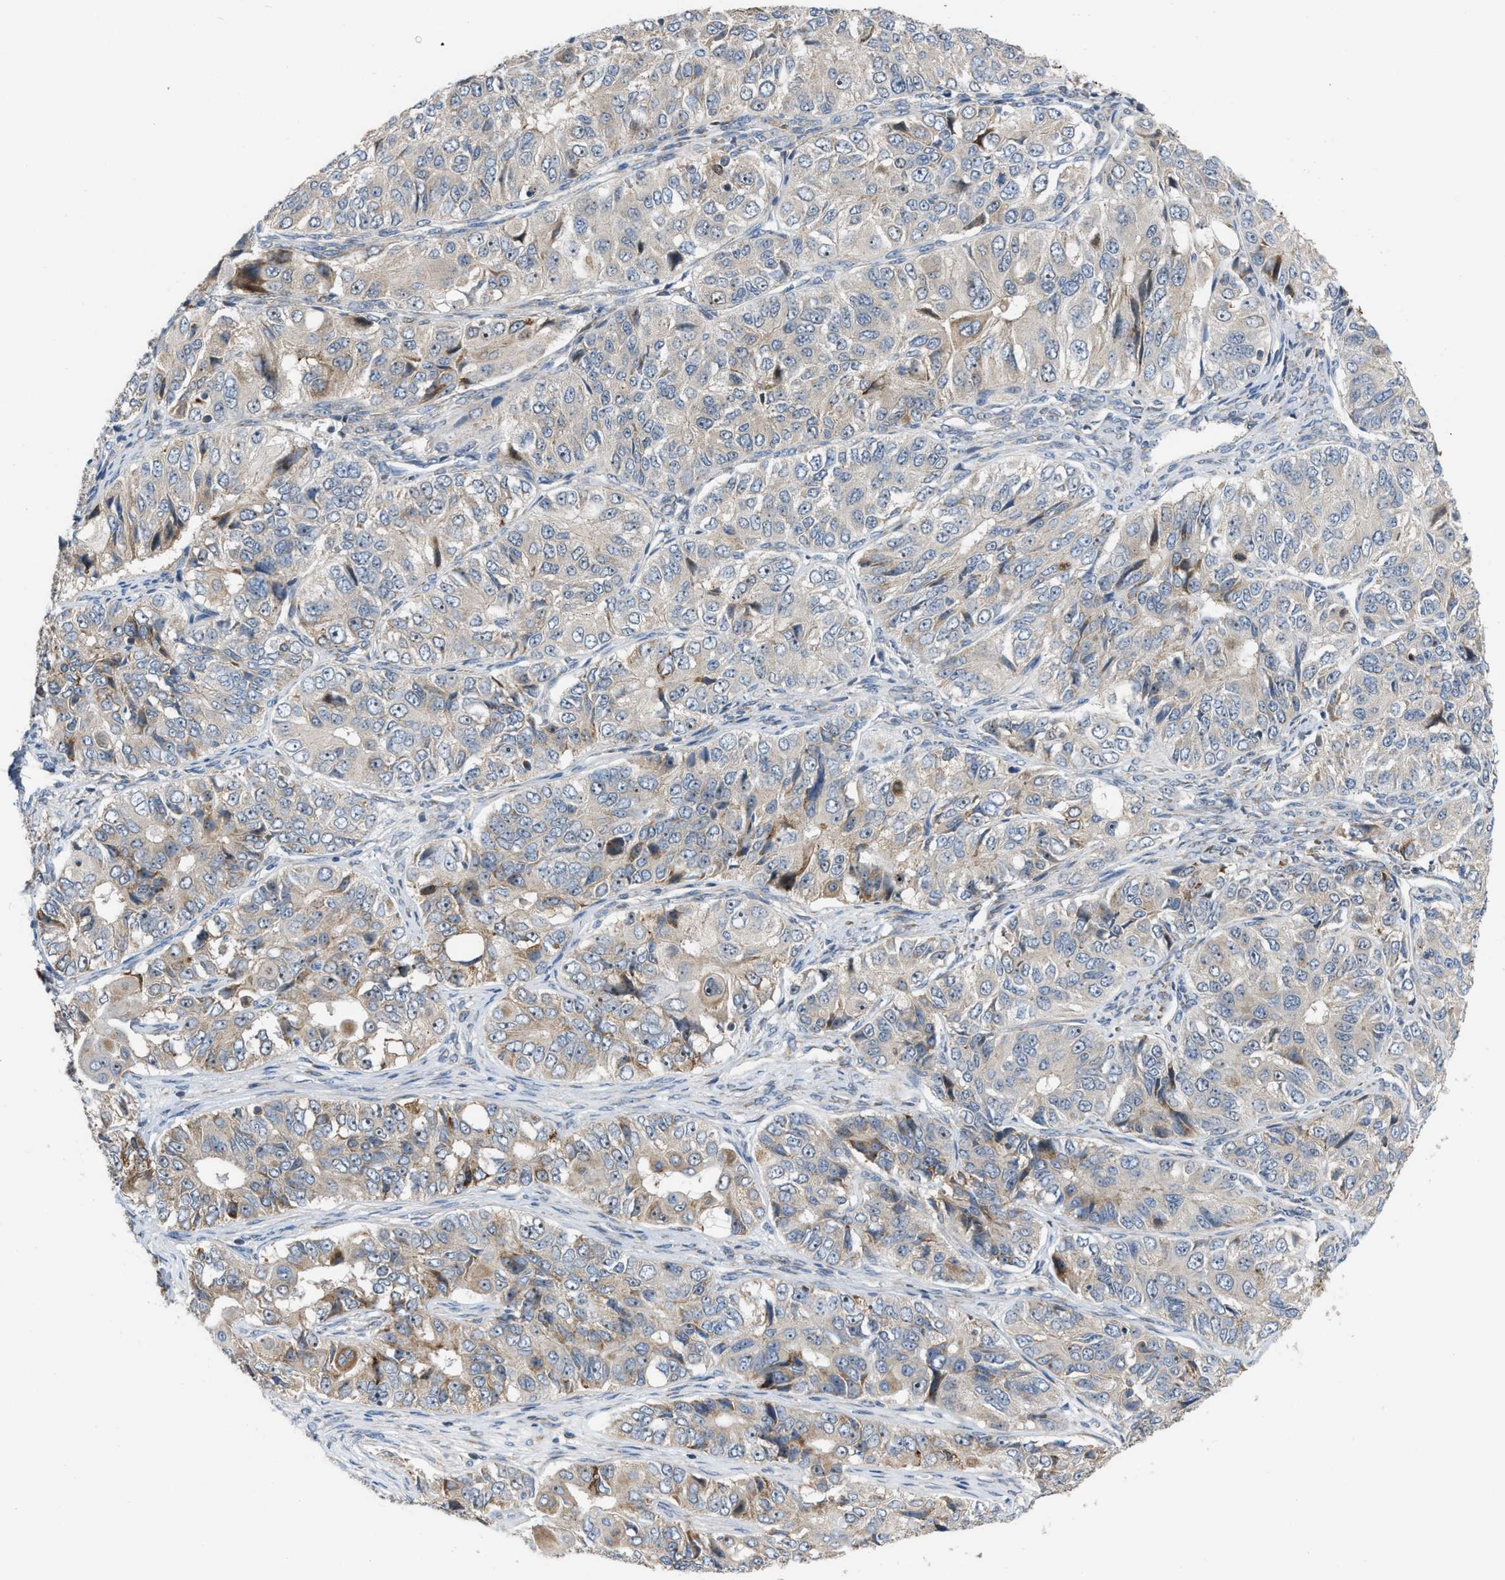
{"staining": {"intensity": "weak", "quantity": "<25%", "location": "cytoplasmic/membranous"}, "tissue": "ovarian cancer", "cell_type": "Tumor cells", "image_type": "cancer", "snomed": [{"axis": "morphology", "description": "Carcinoma, endometroid"}, {"axis": "topography", "description": "Ovary"}], "caption": "Immunohistochemistry (IHC) histopathology image of human ovarian endometroid carcinoma stained for a protein (brown), which shows no positivity in tumor cells.", "gene": "DIPK1A", "patient": {"sex": "female", "age": 51}}